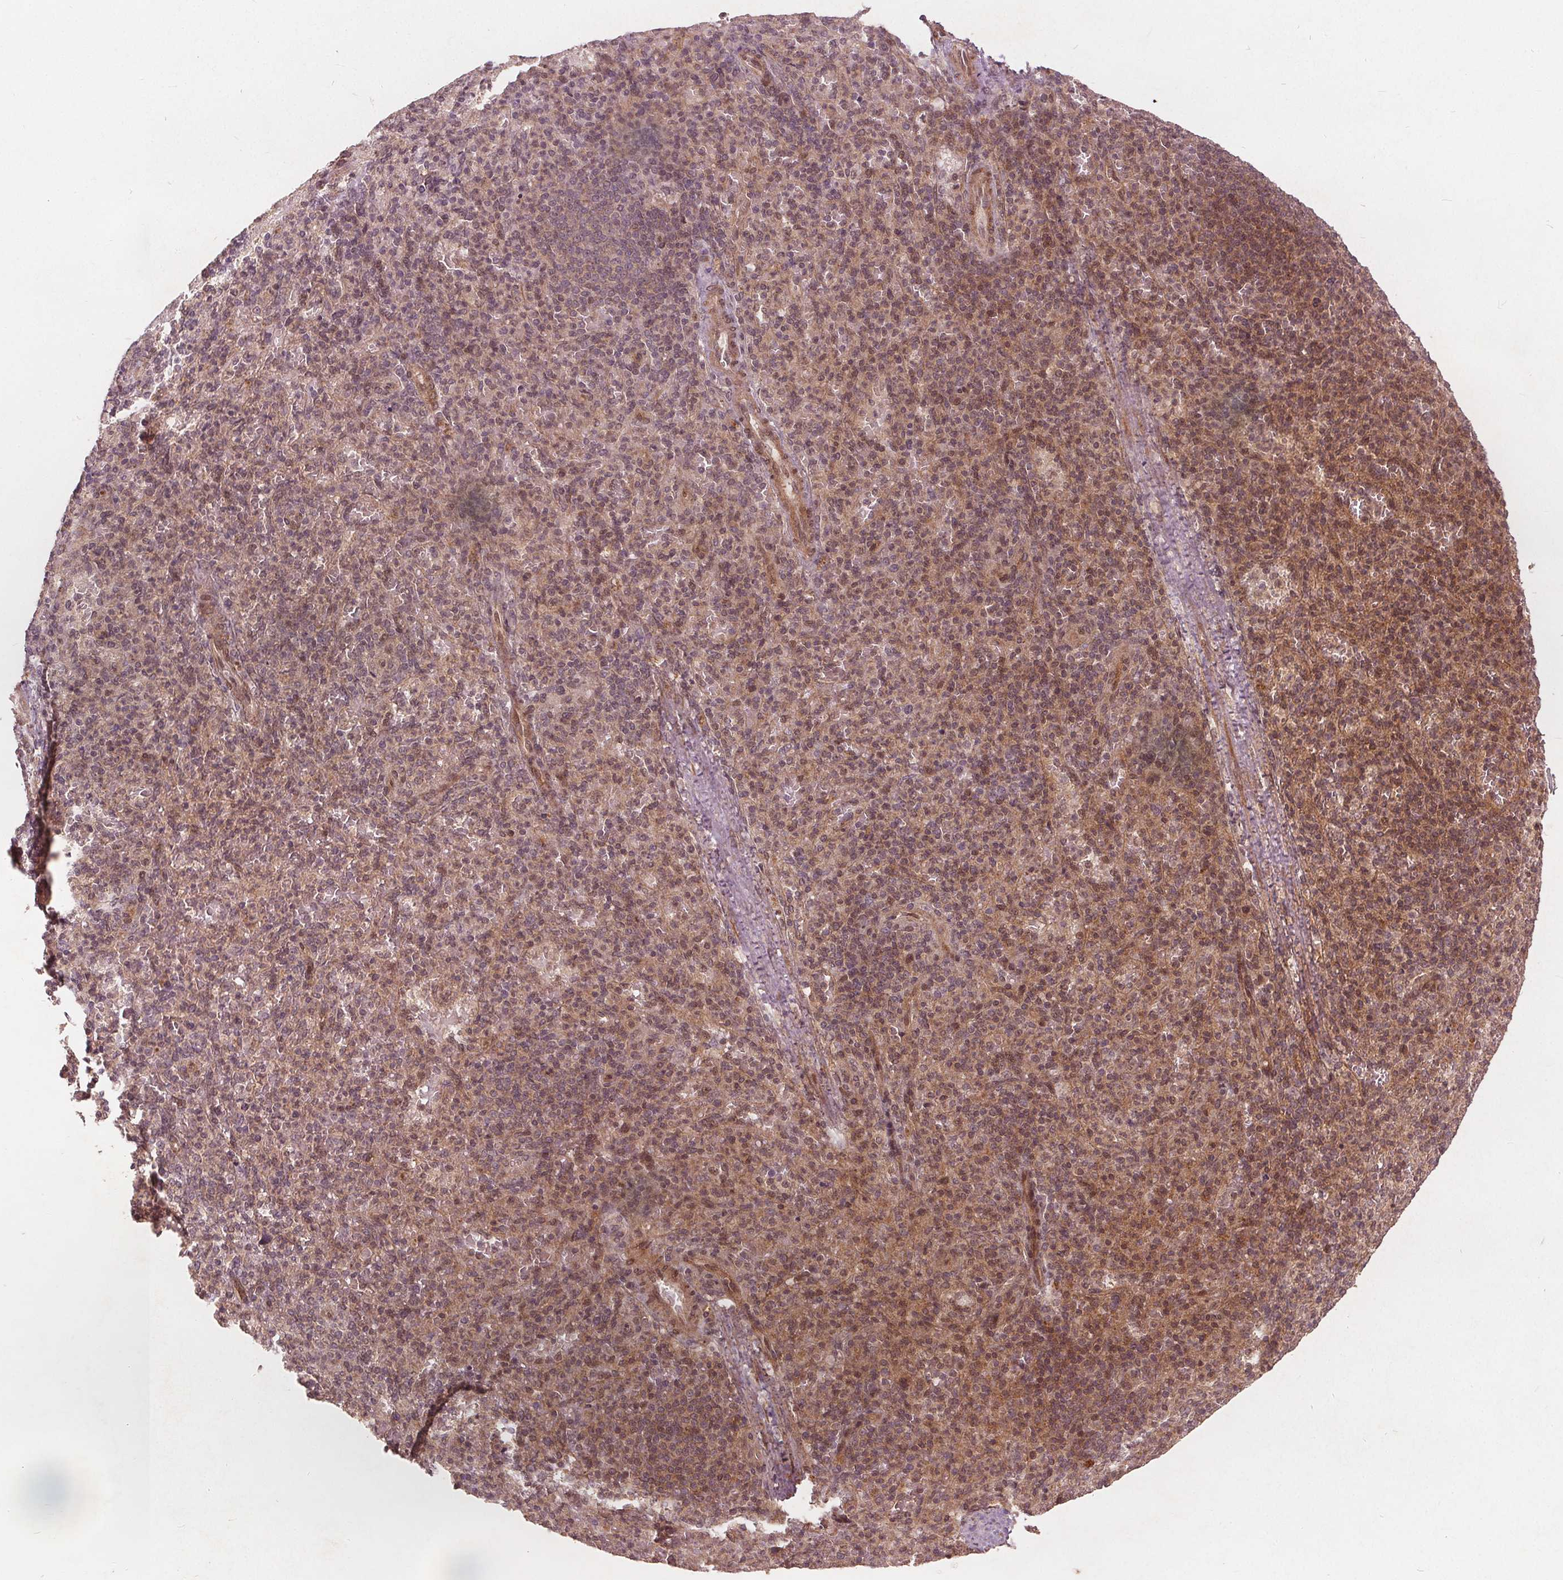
{"staining": {"intensity": "moderate", "quantity": "25%-75%", "location": "cytoplasmic/membranous"}, "tissue": "spleen", "cell_type": "Cells in red pulp", "image_type": "normal", "snomed": [{"axis": "morphology", "description": "Normal tissue, NOS"}, {"axis": "topography", "description": "Spleen"}], "caption": "Spleen stained with a brown dye displays moderate cytoplasmic/membranous positive expression in approximately 25%-75% of cells in red pulp.", "gene": "PPP1CB", "patient": {"sex": "female", "age": 74}}